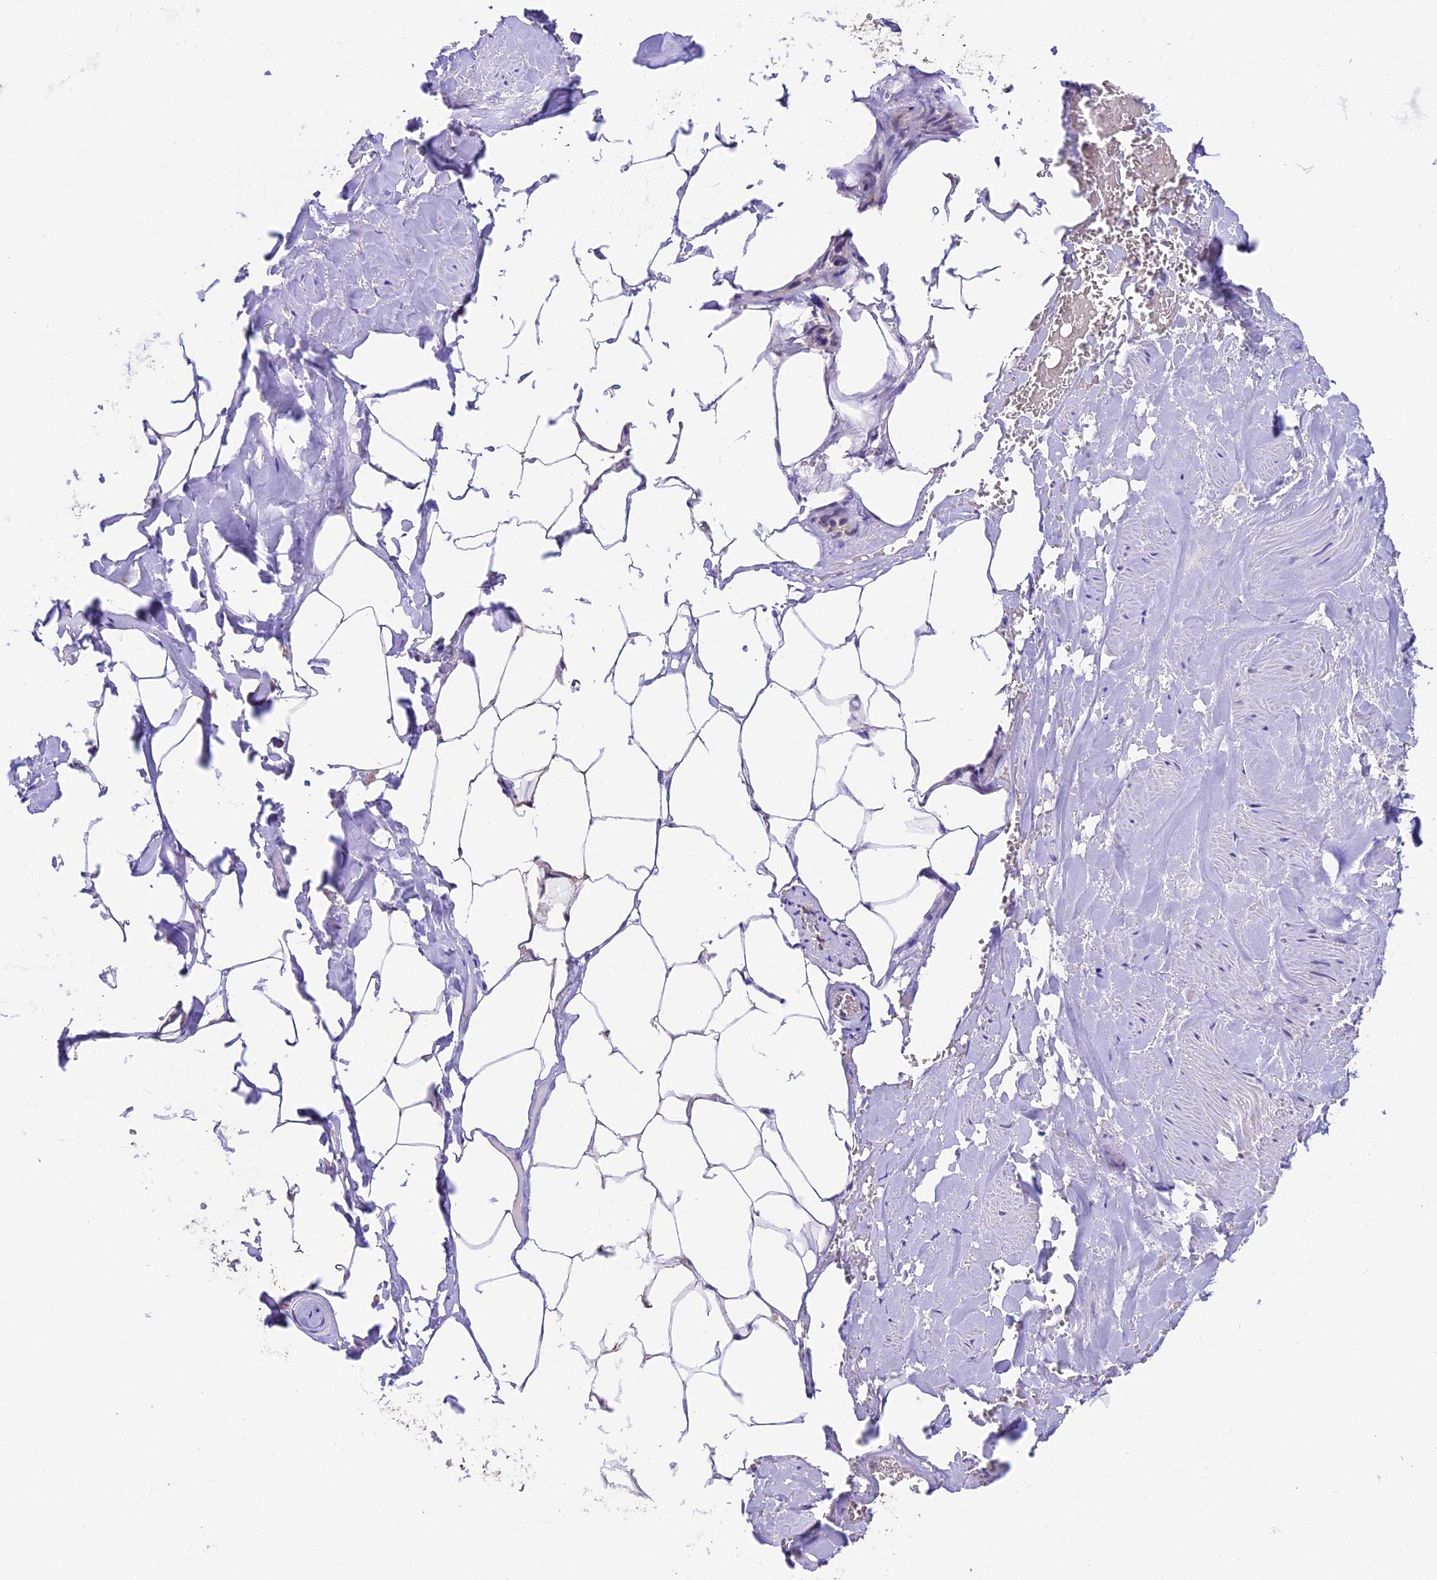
{"staining": {"intensity": "weak", "quantity": "25%-75%", "location": "cytoplasmic/membranous"}, "tissue": "adipose tissue", "cell_type": "Adipocytes", "image_type": "normal", "snomed": [{"axis": "morphology", "description": "Normal tissue, NOS"}, {"axis": "morphology", "description": "Adenocarcinoma, Low grade"}, {"axis": "topography", "description": "Prostate"}, {"axis": "topography", "description": "Peripheral nerve tissue"}], "caption": "DAB (3,3'-diaminobenzidine) immunohistochemical staining of unremarkable adipose tissue displays weak cytoplasmic/membranous protein expression in approximately 25%-75% of adipocytes.", "gene": "NDUFA8", "patient": {"sex": "male", "age": 63}}